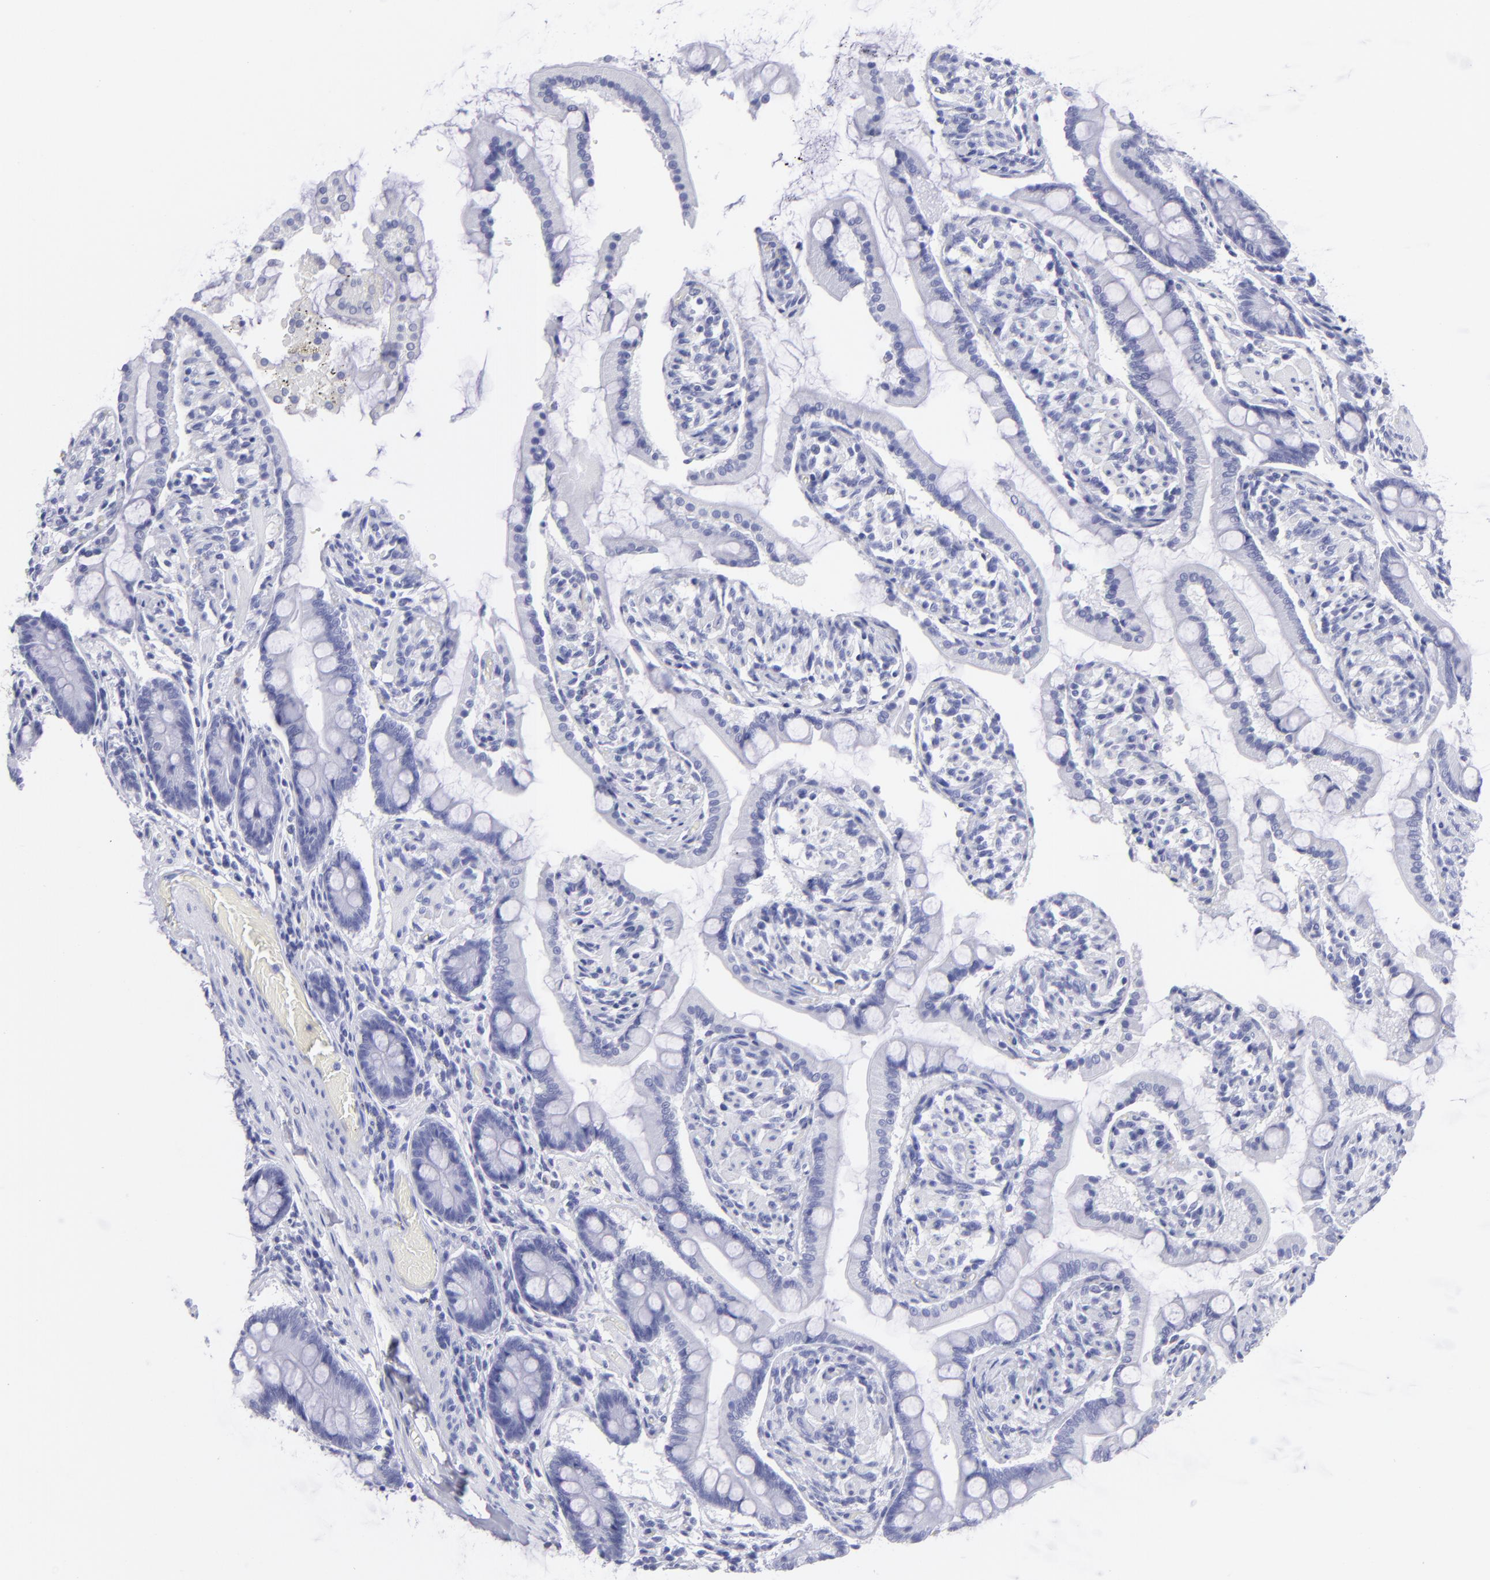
{"staining": {"intensity": "negative", "quantity": "none", "location": "none"}, "tissue": "small intestine", "cell_type": "Glandular cells", "image_type": "normal", "snomed": [{"axis": "morphology", "description": "Normal tissue, NOS"}, {"axis": "topography", "description": "Small intestine"}], "caption": "A high-resolution micrograph shows immunohistochemistry staining of normal small intestine, which shows no significant positivity in glandular cells. (DAB (3,3'-diaminobenzidine) immunohistochemistry, high magnification).", "gene": "PIP", "patient": {"sex": "male", "age": 41}}